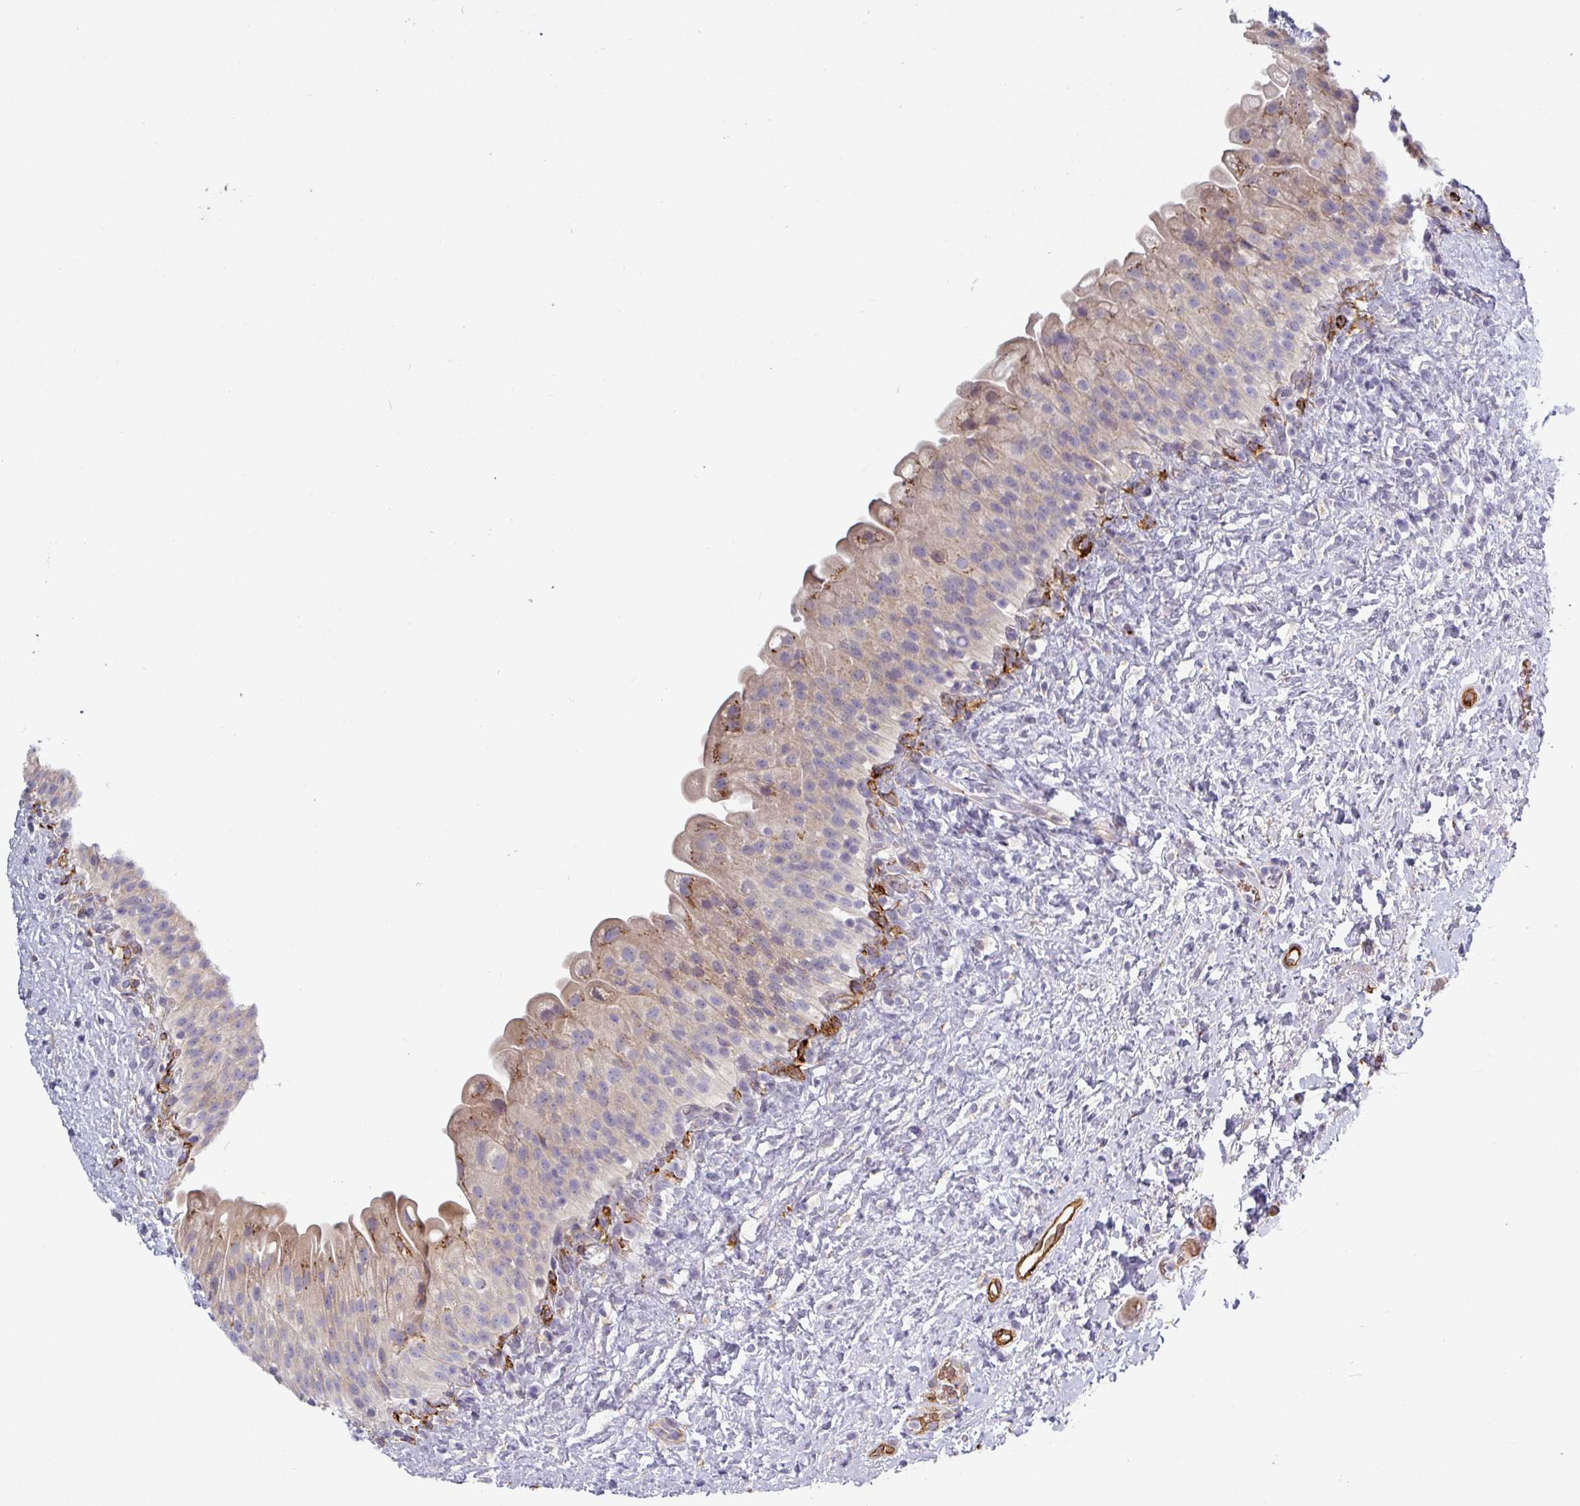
{"staining": {"intensity": "moderate", "quantity": "<25%", "location": "cytoplasmic/membranous"}, "tissue": "urinary bladder", "cell_type": "Urothelial cells", "image_type": "normal", "snomed": [{"axis": "morphology", "description": "Normal tissue, NOS"}, {"axis": "topography", "description": "Urinary bladder"}], "caption": "Protein expression analysis of unremarkable urinary bladder demonstrates moderate cytoplasmic/membranous expression in about <25% of urothelial cells.", "gene": "PRODH2", "patient": {"sex": "female", "age": 27}}